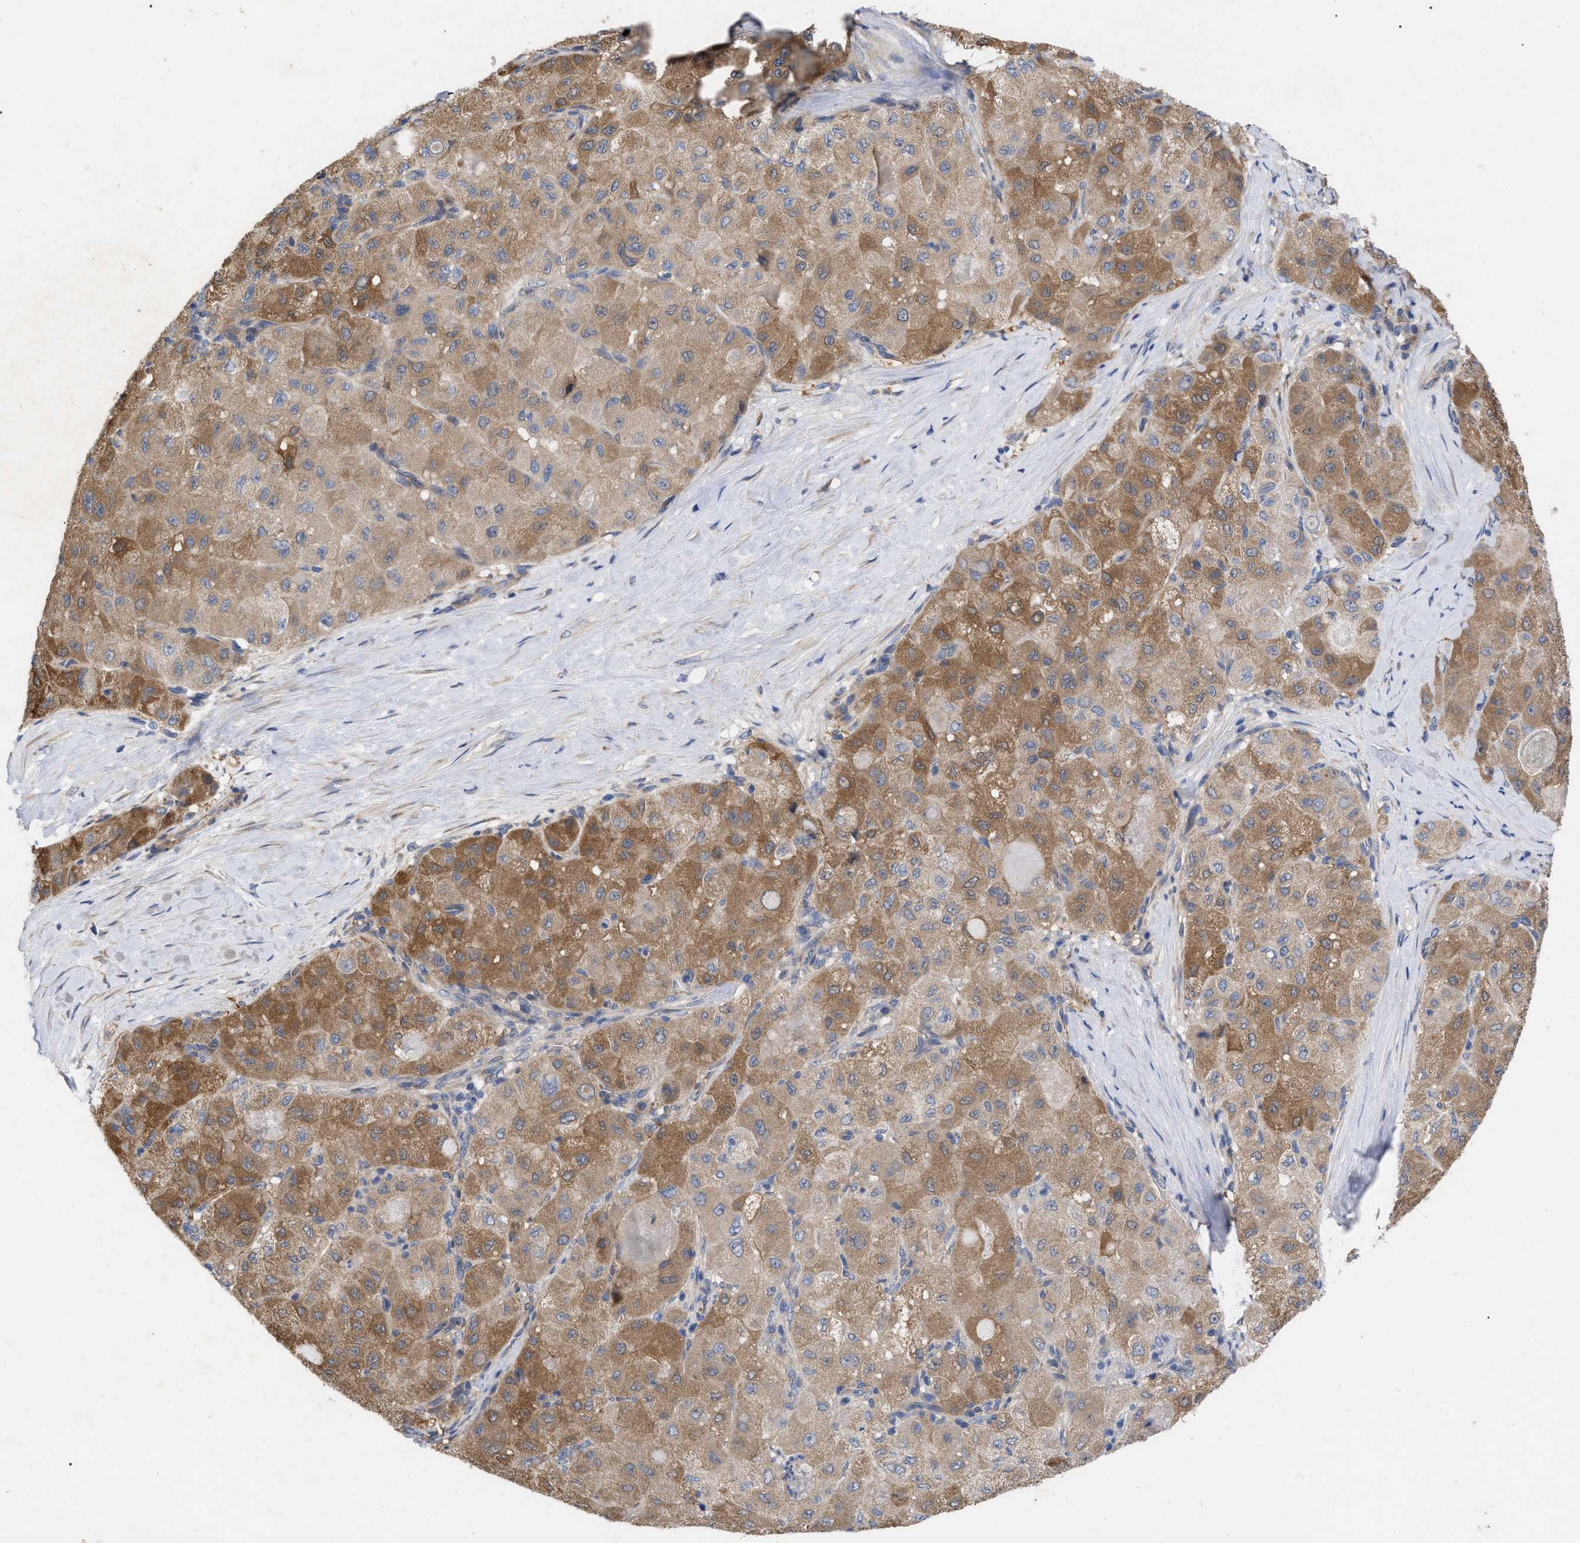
{"staining": {"intensity": "moderate", "quantity": ">75%", "location": "cytoplasmic/membranous"}, "tissue": "liver cancer", "cell_type": "Tumor cells", "image_type": "cancer", "snomed": [{"axis": "morphology", "description": "Carcinoma, Hepatocellular, NOS"}, {"axis": "topography", "description": "Liver"}], "caption": "A brown stain shows moderate cytoplasmic/membranous positivity of a protein in human liver hepatocellular carcinoma tumor cells. The staining was performed using DAB, with brown indicating positive protein expression. Nuclei are stained blue with hematoxylin.", "gene": "VIP", "patient": {"sex": "male", "age": 80}}